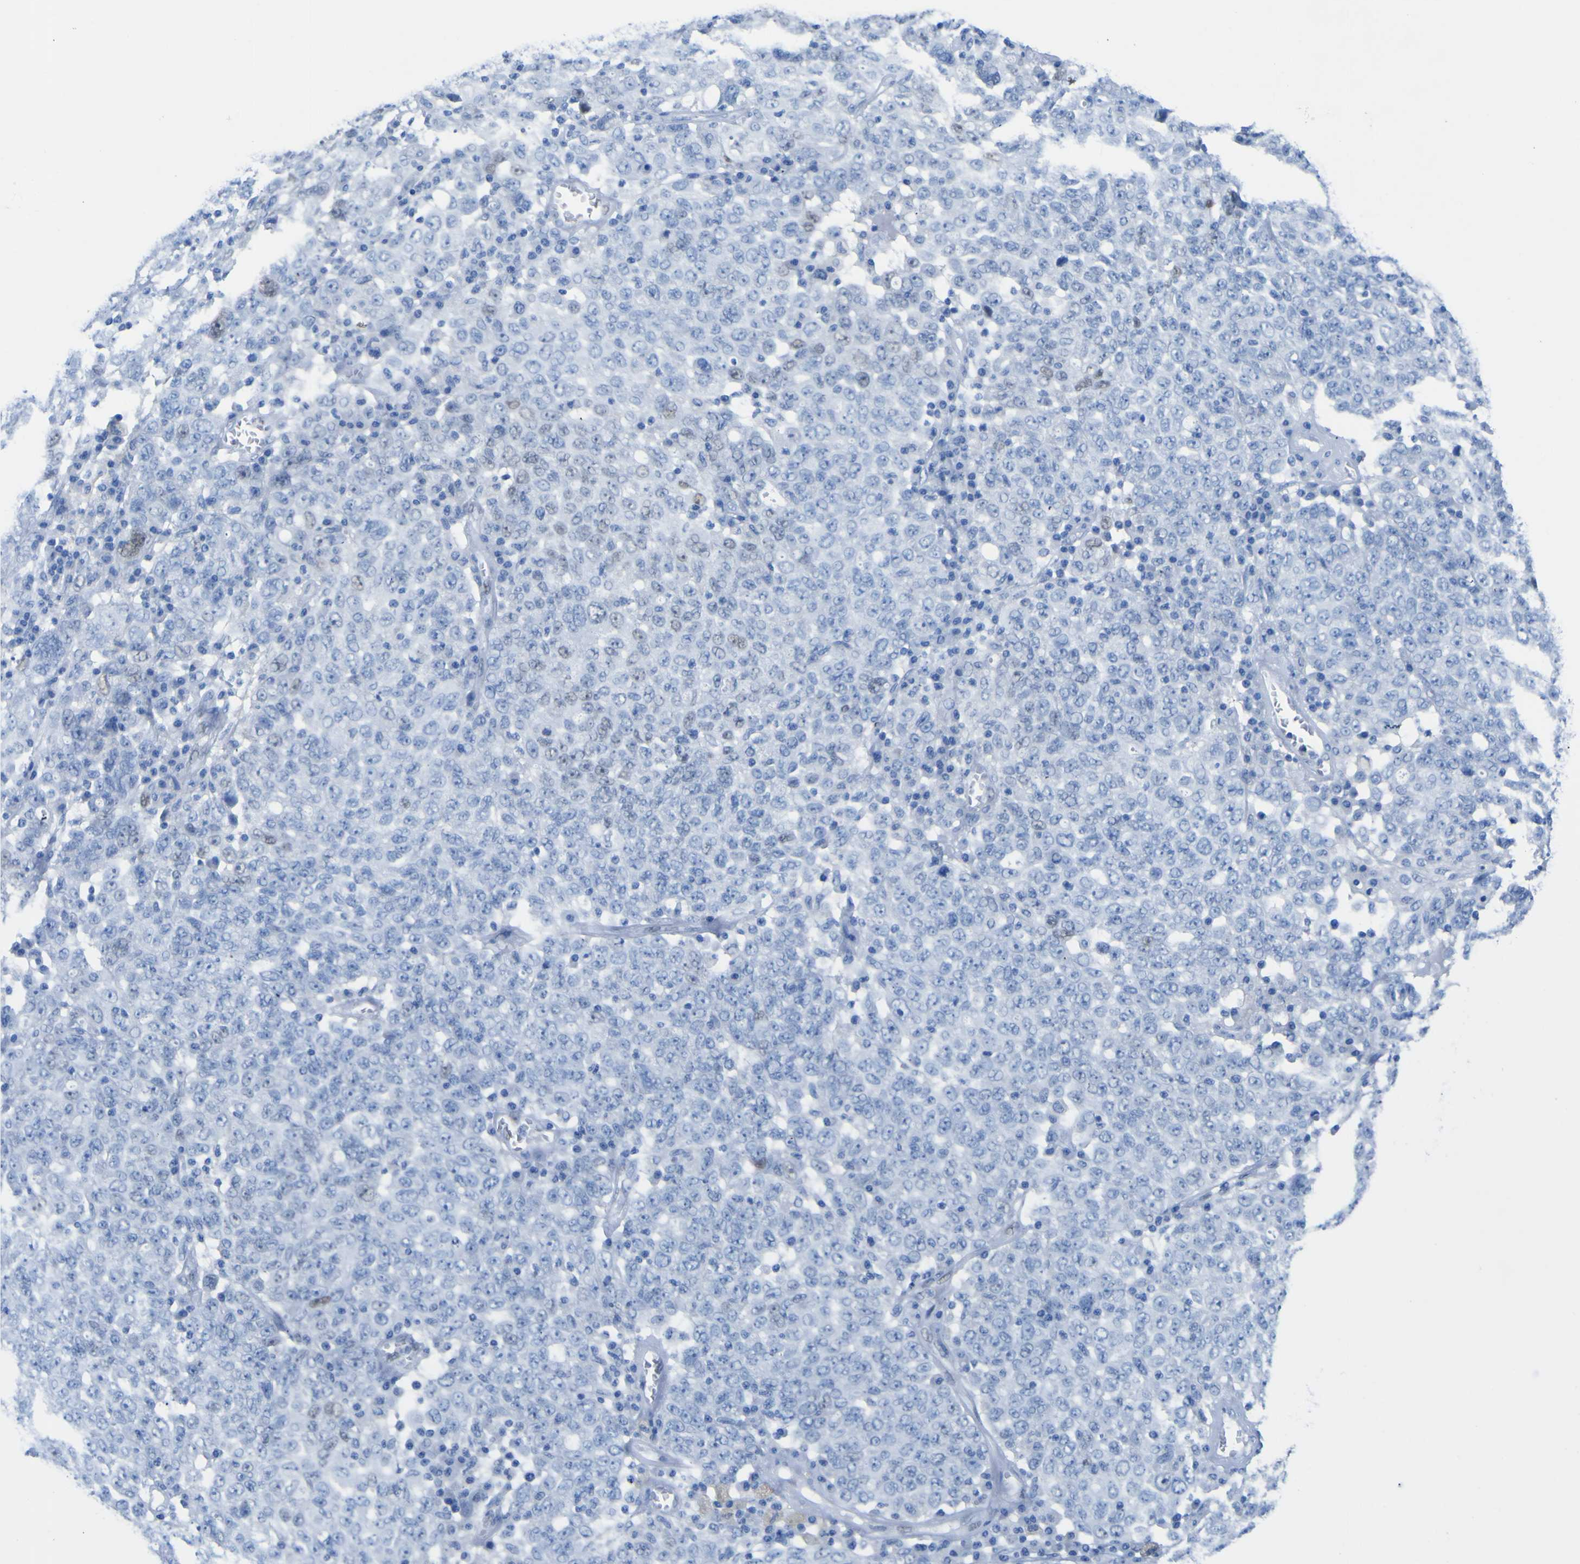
{"staining": {"intensity": "negative", "quantity": "none", "location": "none"}, "tissue": "ovarian cancer", "cell_type": "Tumor cells", "image_type": "cancer", "snomed": [{"axis": "morphology", "description": "Carcinoma, endometroid"}, {"axis": "topography", "description": "Ovary"}], "caption": "A histopathology image of endometroid carcinoma (ovarian) stained for a protein demonstrates no brown staining in tumor cells.", "gene": "DACH1", "patient": {"sex": "female", "age": 62}}